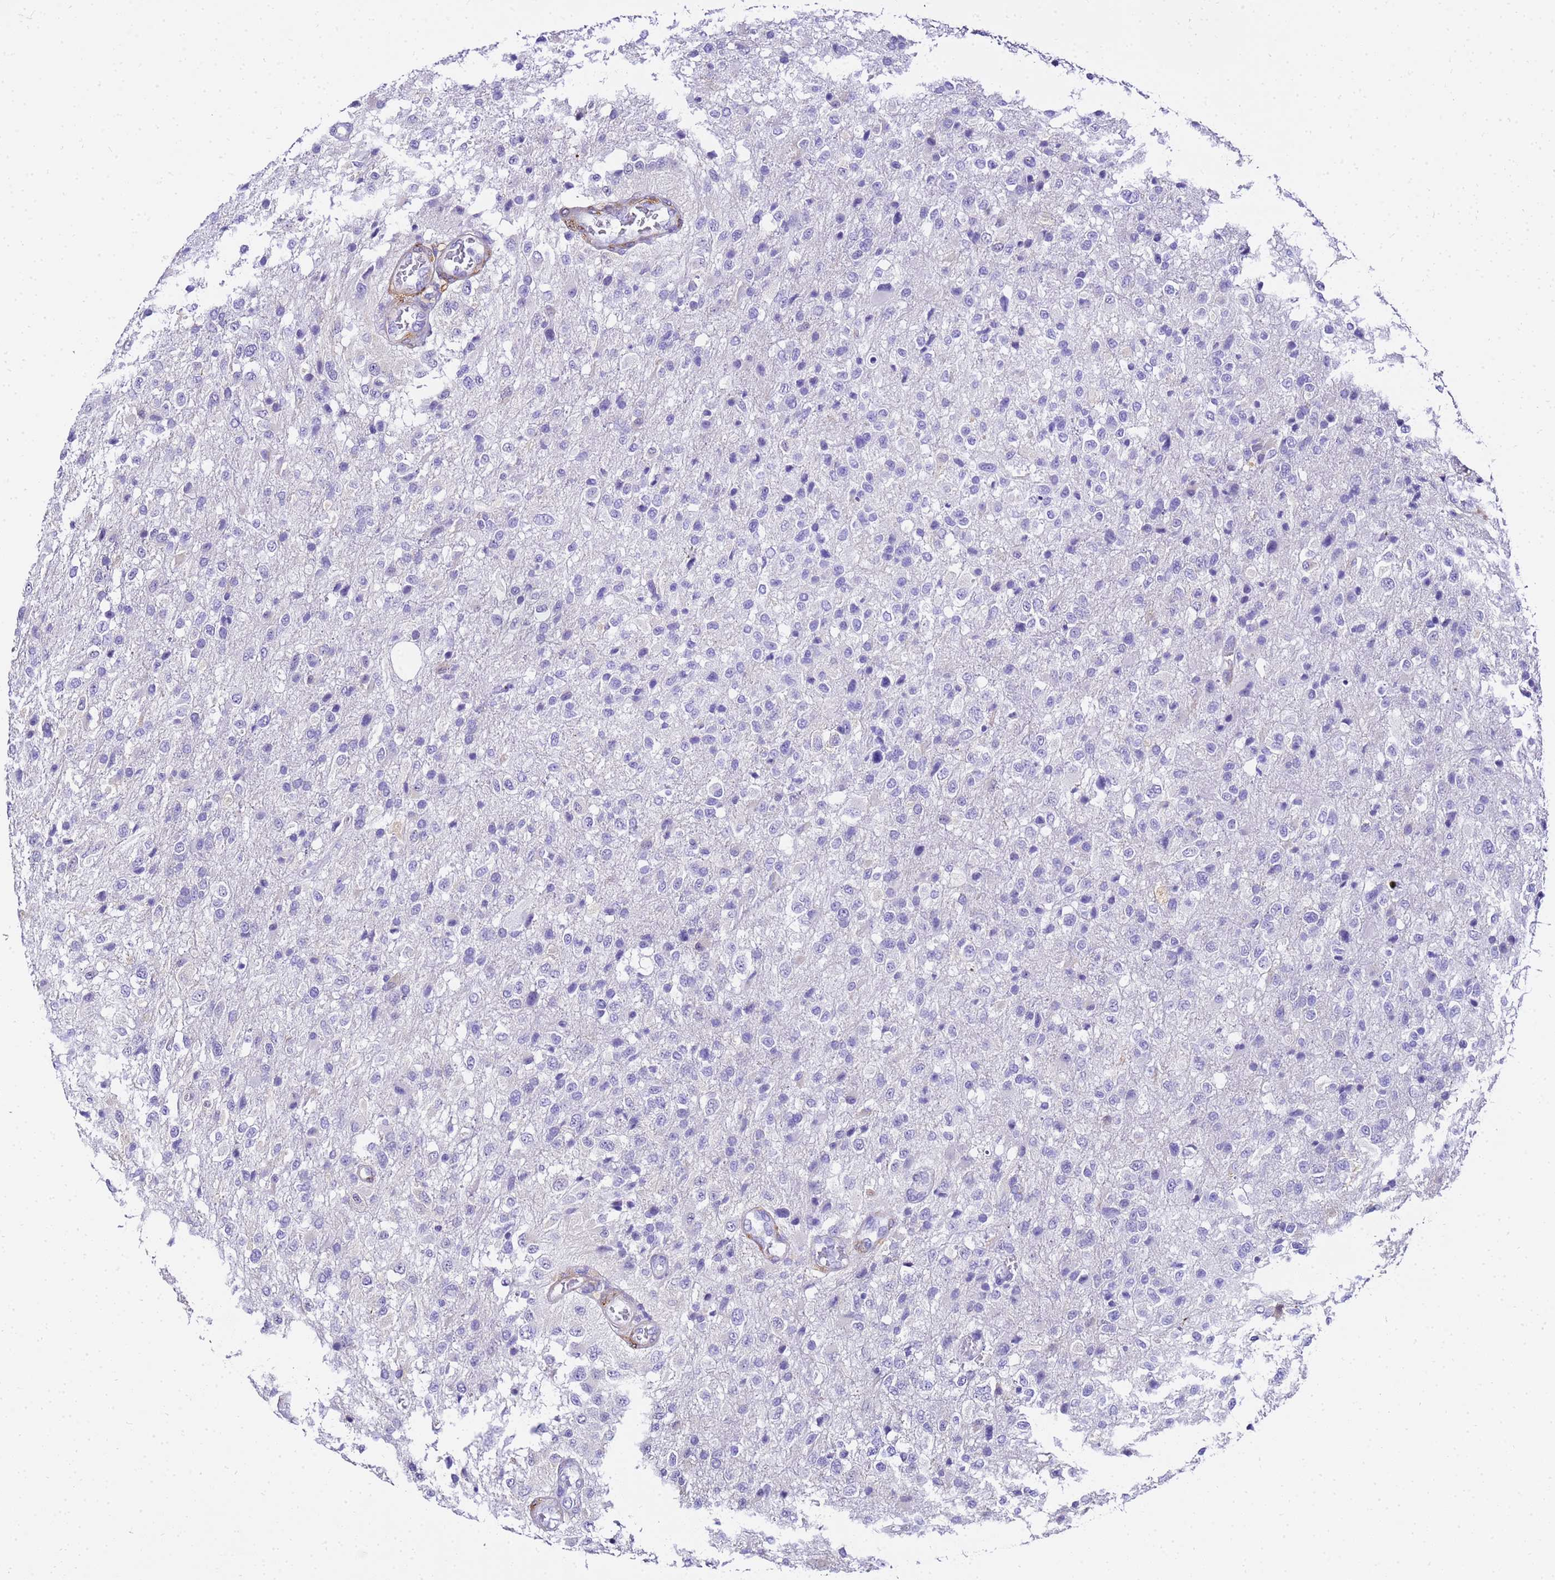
{"staining": {"intensity": "negative", "quantity": "none", "location": "none"}, "tissue": "glioma", "cell_type": "Tumor cells", "image_type": "cancer", "snomed": [{"axis": "morphology", "description": "Glioma, malignant, High grade"}, {"axis": "topography", "description": "Brain"}], "caption": "Immunohistochemical staining of glioma demonstrates no significant staining in tumor cells. (Stains: DAB immunohistochemistry with hematoxylin counter stain, Microscopy: brightfield microscopy at high magnification).", "gene": "HSPB6", "patient": {"sex": "female", "age": 74}}